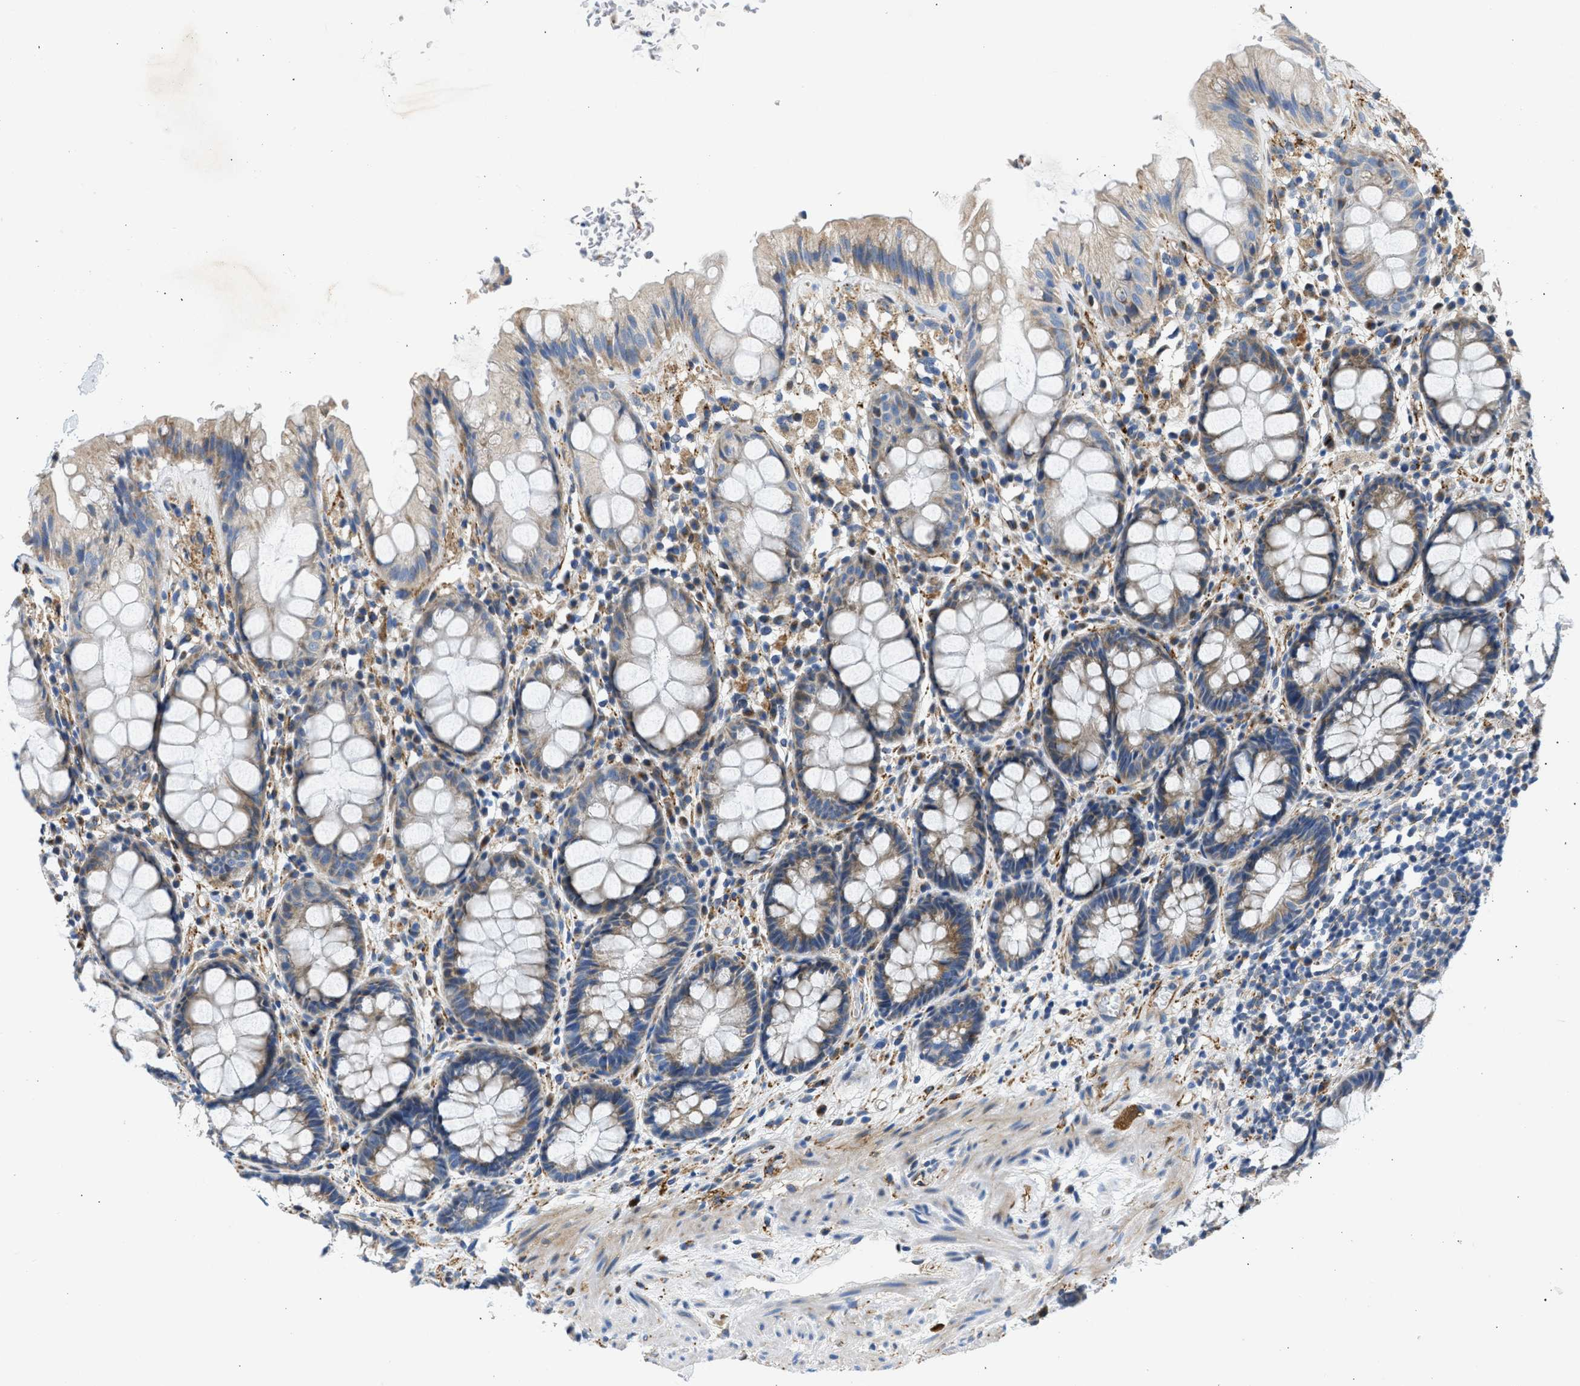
{"staining": {"intensity": "weak", "quantity": ">75%", "location": "cytoplasmic/membranous"}, "tissue": "rectum", "cell_type": "Glandular cells", "image_type": "normal", "snomed": [{"axis": "morphology", "description": "Normal tissue, NOS"}, {"axis": "topography", "description": "Rectum"}], "caption": "About >75% of glandular cells in normal rectum display weak cytoplasmic/membranous protein positivity as visualized by brown immunohistochemical staining.", "gene": "ULK4", "patient": {"sex": "male", "age": 64}}